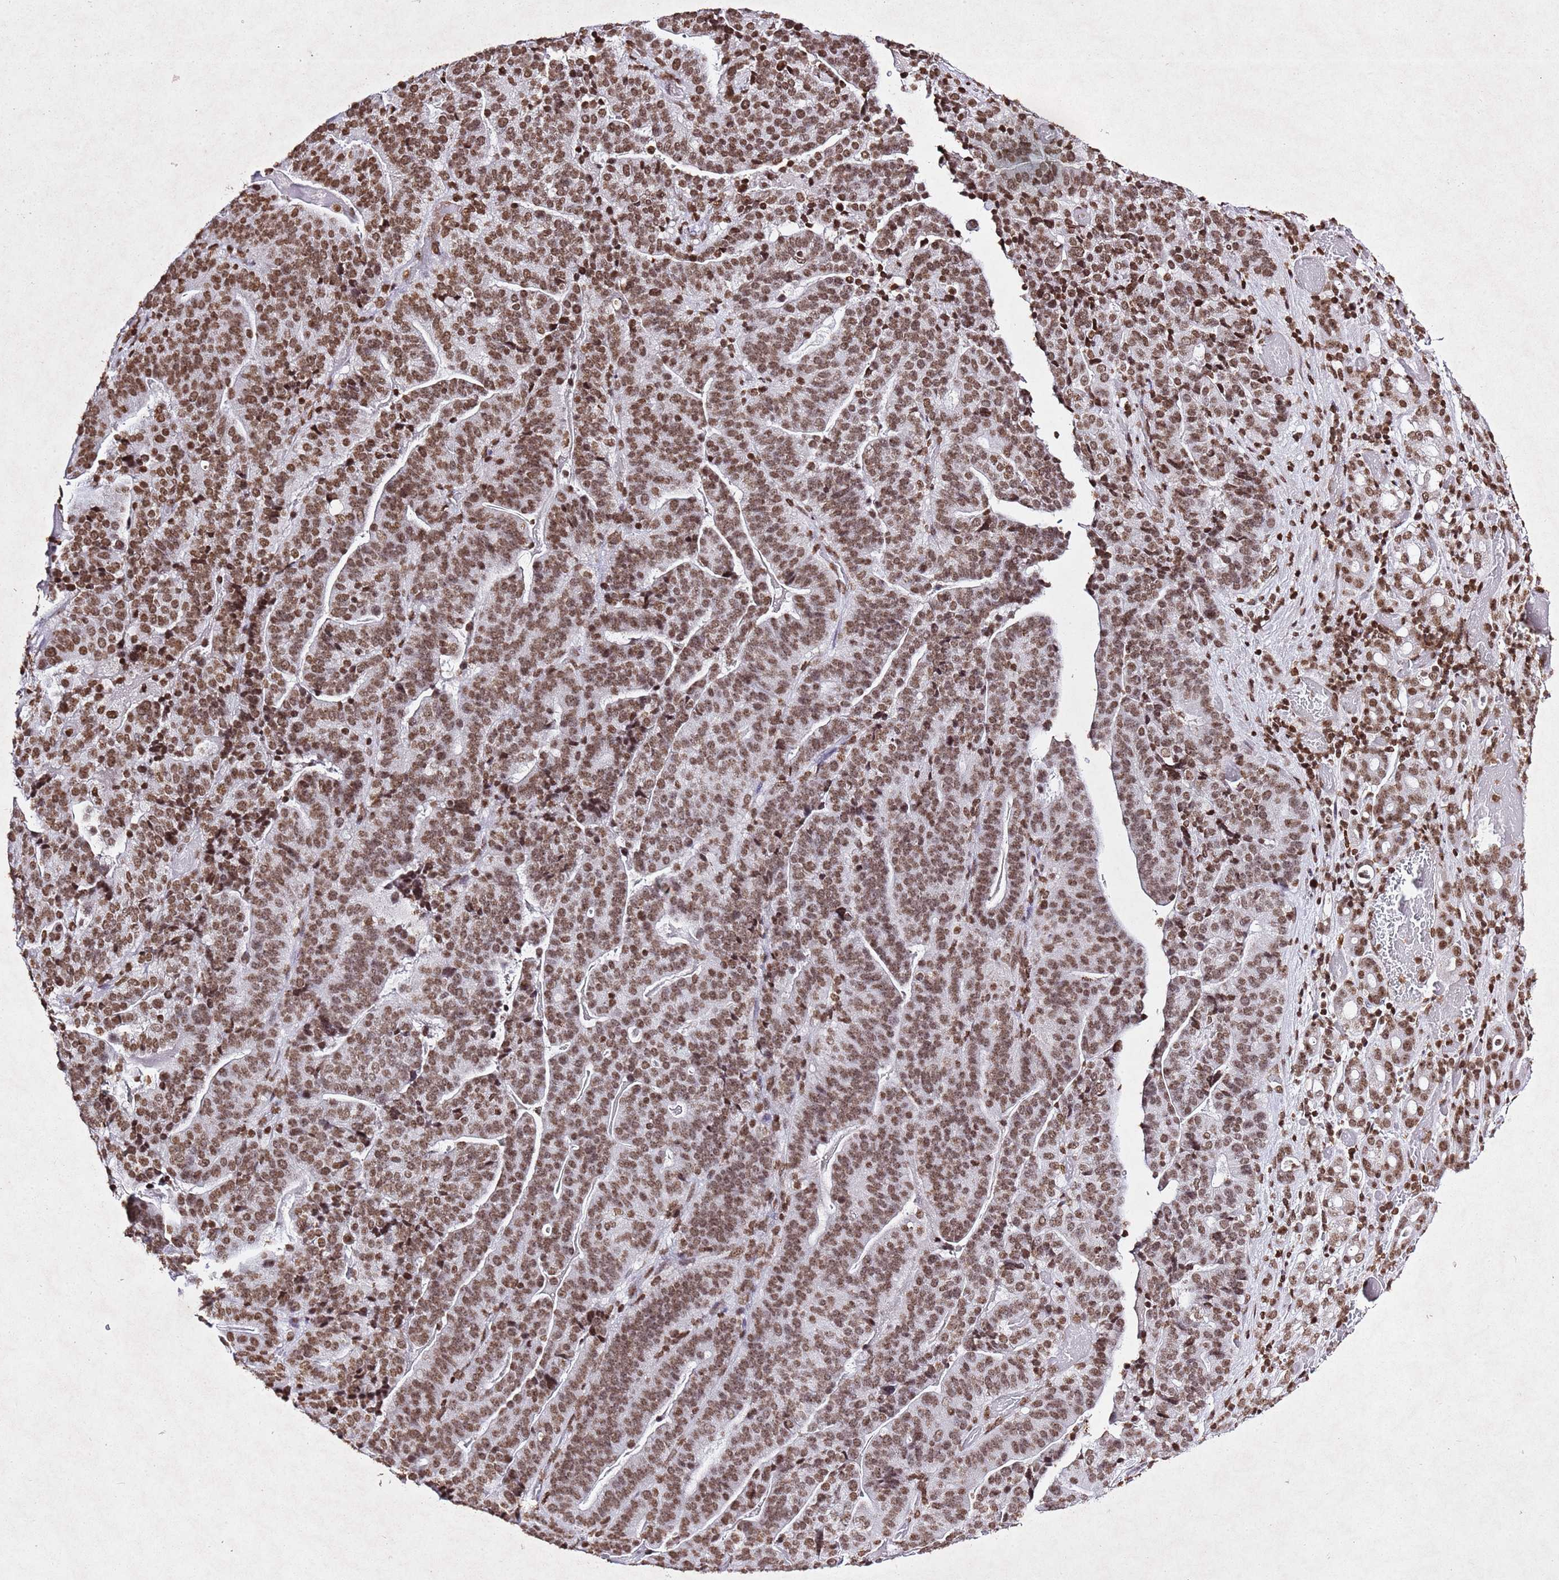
{"staining": {"intensity": "moderate", "quantity": ">75%", "location": "nuclear"}, "tissue": "stomach cancer", "cell_type": "Tumor cells", "image_type": "cancer", "snomed": [{"axis": "morphology", "description": "Adenocarcinoma, NOS"}, {"axis": "topography", "description": "Stomach"}], "caption": "Stomach adenocarcinoma stained with immunohistochemistry reveals moderate nuclear expression in about >75% of tumor cells.", "gene": "BMAL1", "patient": {"sex": "male", "age": 48}}